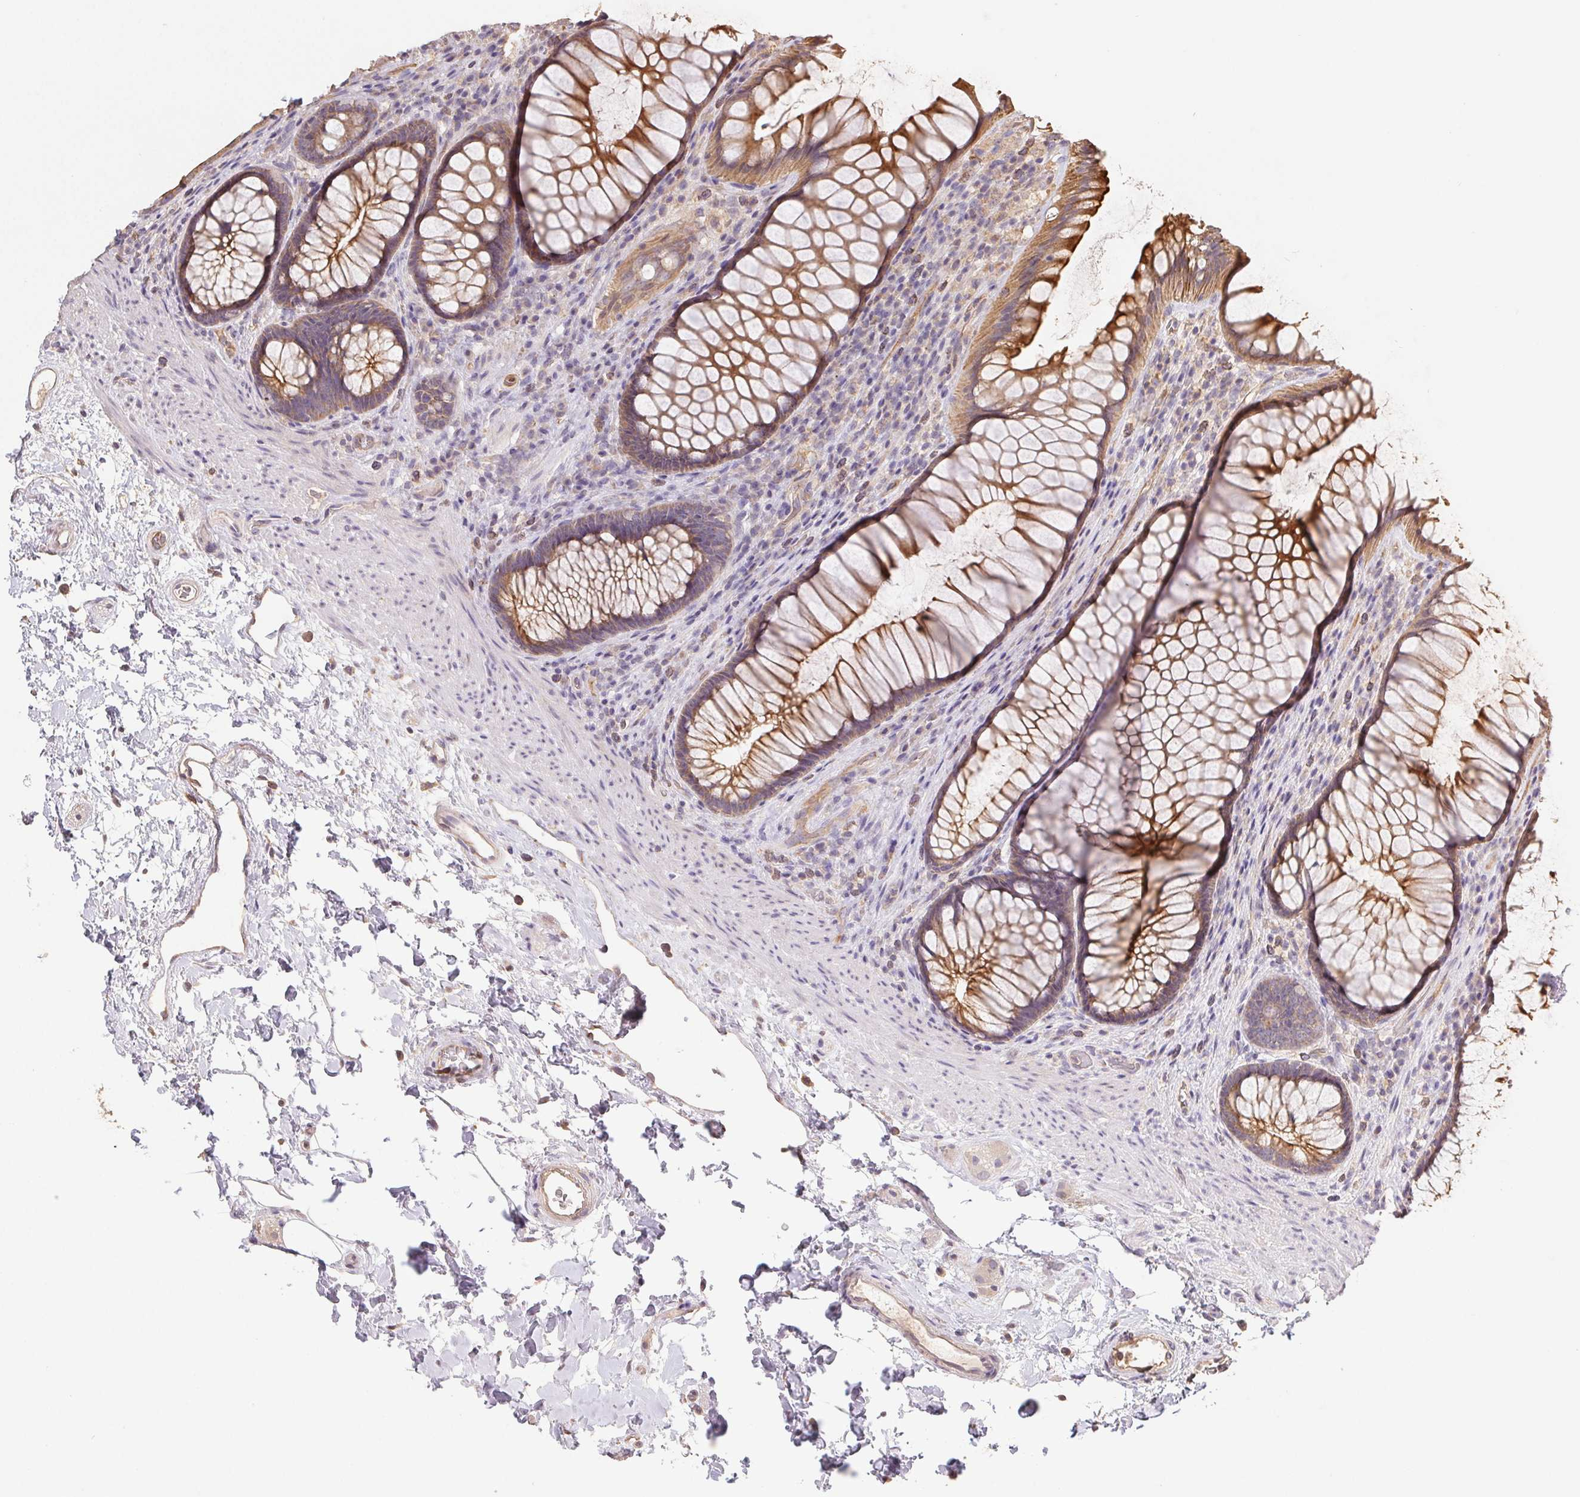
{"staining": {"intensity": "moderate", "quantity": ">75%", "location": "cytoplasmic/membranous"}, "tissue": "rectum", "cell_type": "Glandular cells", "image_type": "normal", "snomed": [{"axis": "morphology", "description": "Normal tissue, NOS"}, {"axis": "topography", "description": "Smooth muscle"}, {"axis": "topography", "description": "Rectum"}], "caption": "A high-resolution photomicrograph shows IHC staining of normal rectum, which displays moderate cytoplasmic/membranous staining in about >75% of glandular cells. (IHC, brightfield microscopy, high magnification).", "gene": "RAB11A", "patient": {"sex": "male", "age": 53}}